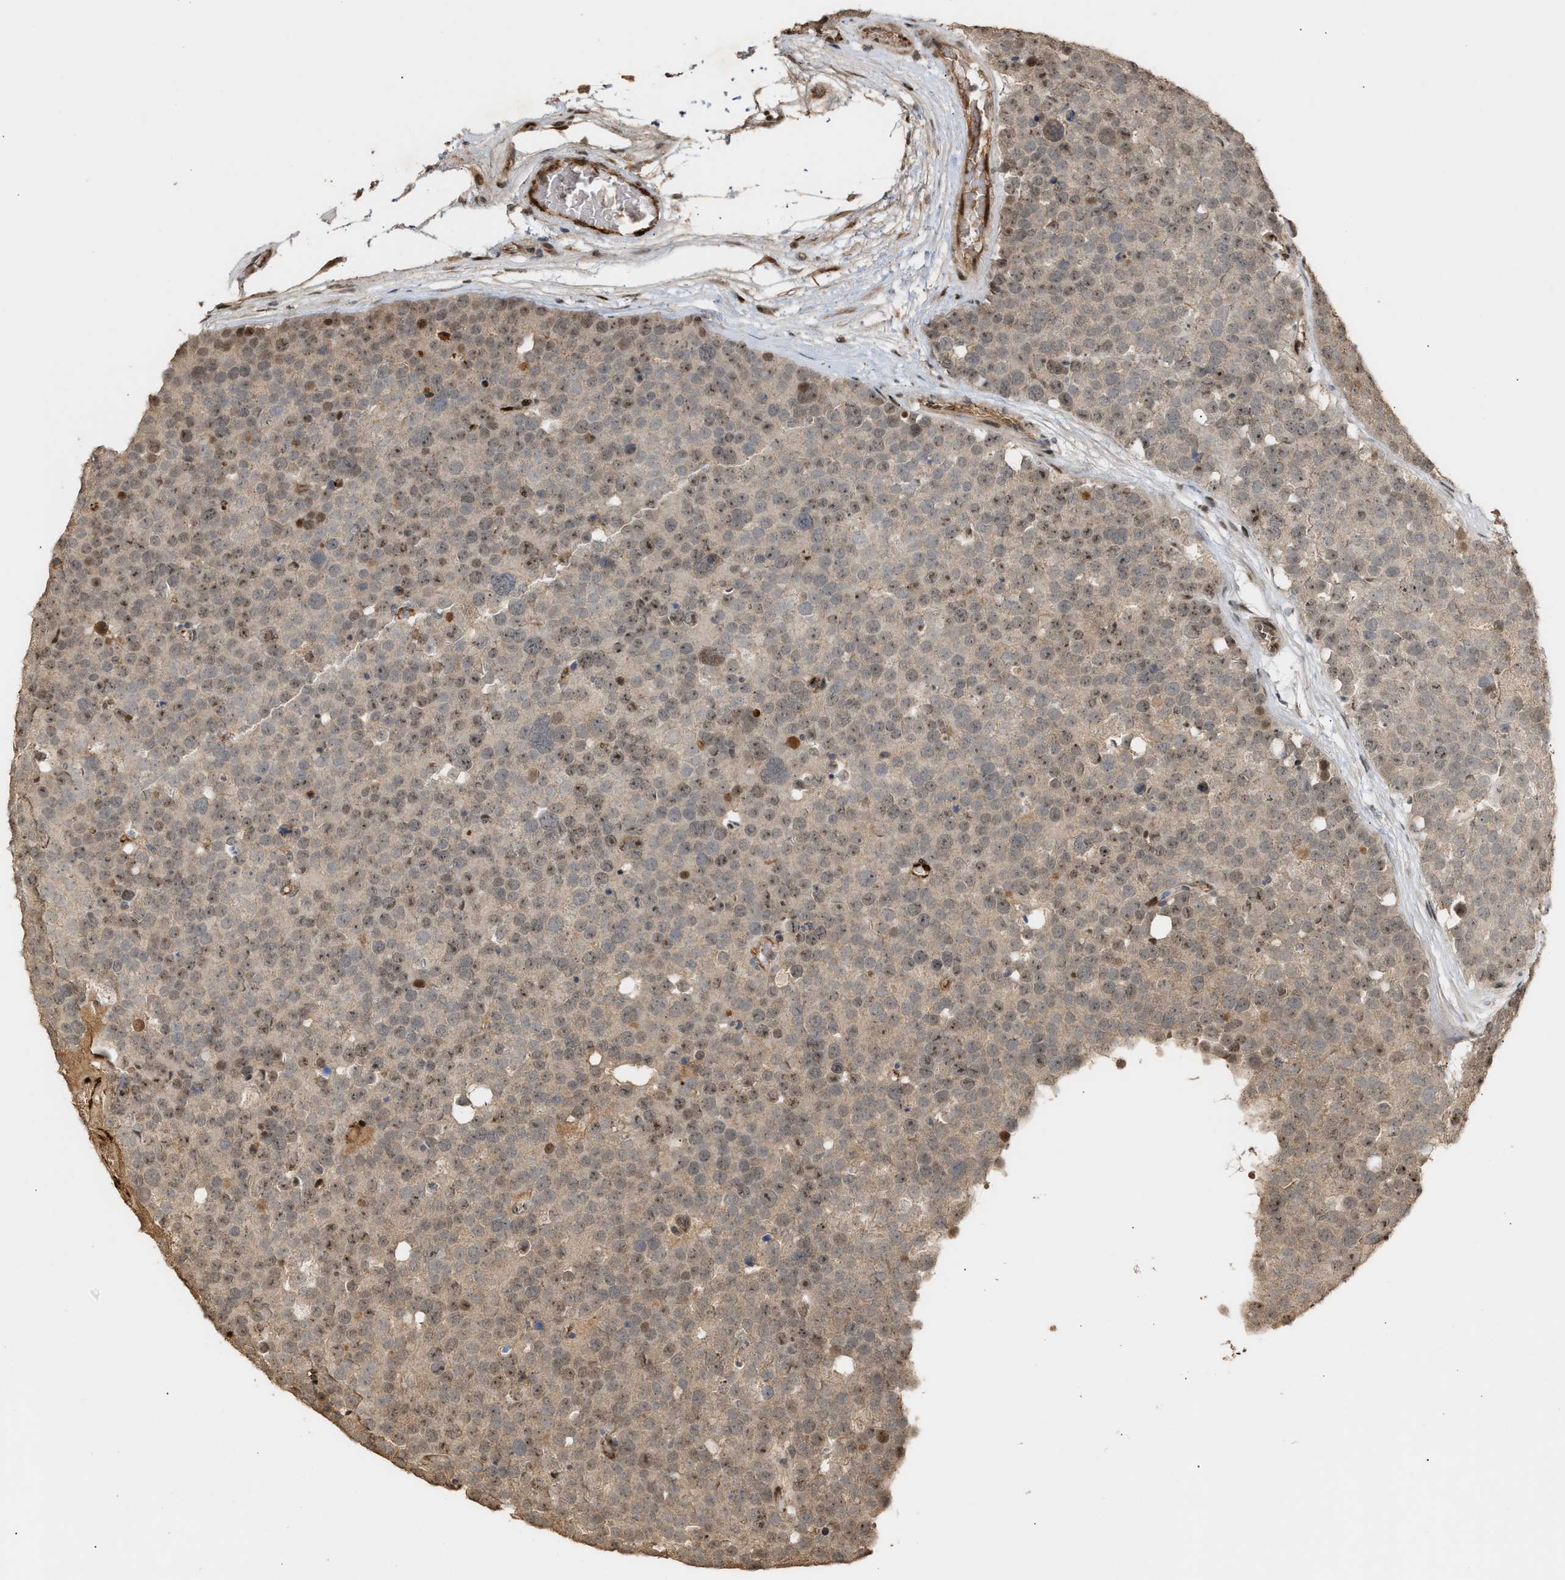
{"staining": {"intensity": "weak", "quantity": ">75%", "location": "nuclear"}, "tissue": "testis cancer", "cell_type": "Tumor cells", "image_type": "cancer", "snomed": [{"axis": "morphology", "description": "Seminoma, NOS"}, {"axis": "topography", "description": "Testis"}], "caption": "IHC of testis cancer (seminoma) demonstrates low levels of weak nuclear expression in about >75% of tumor cells.", "gene": "ZFAND5", "patient": {"sex": "male", "age": 71}}